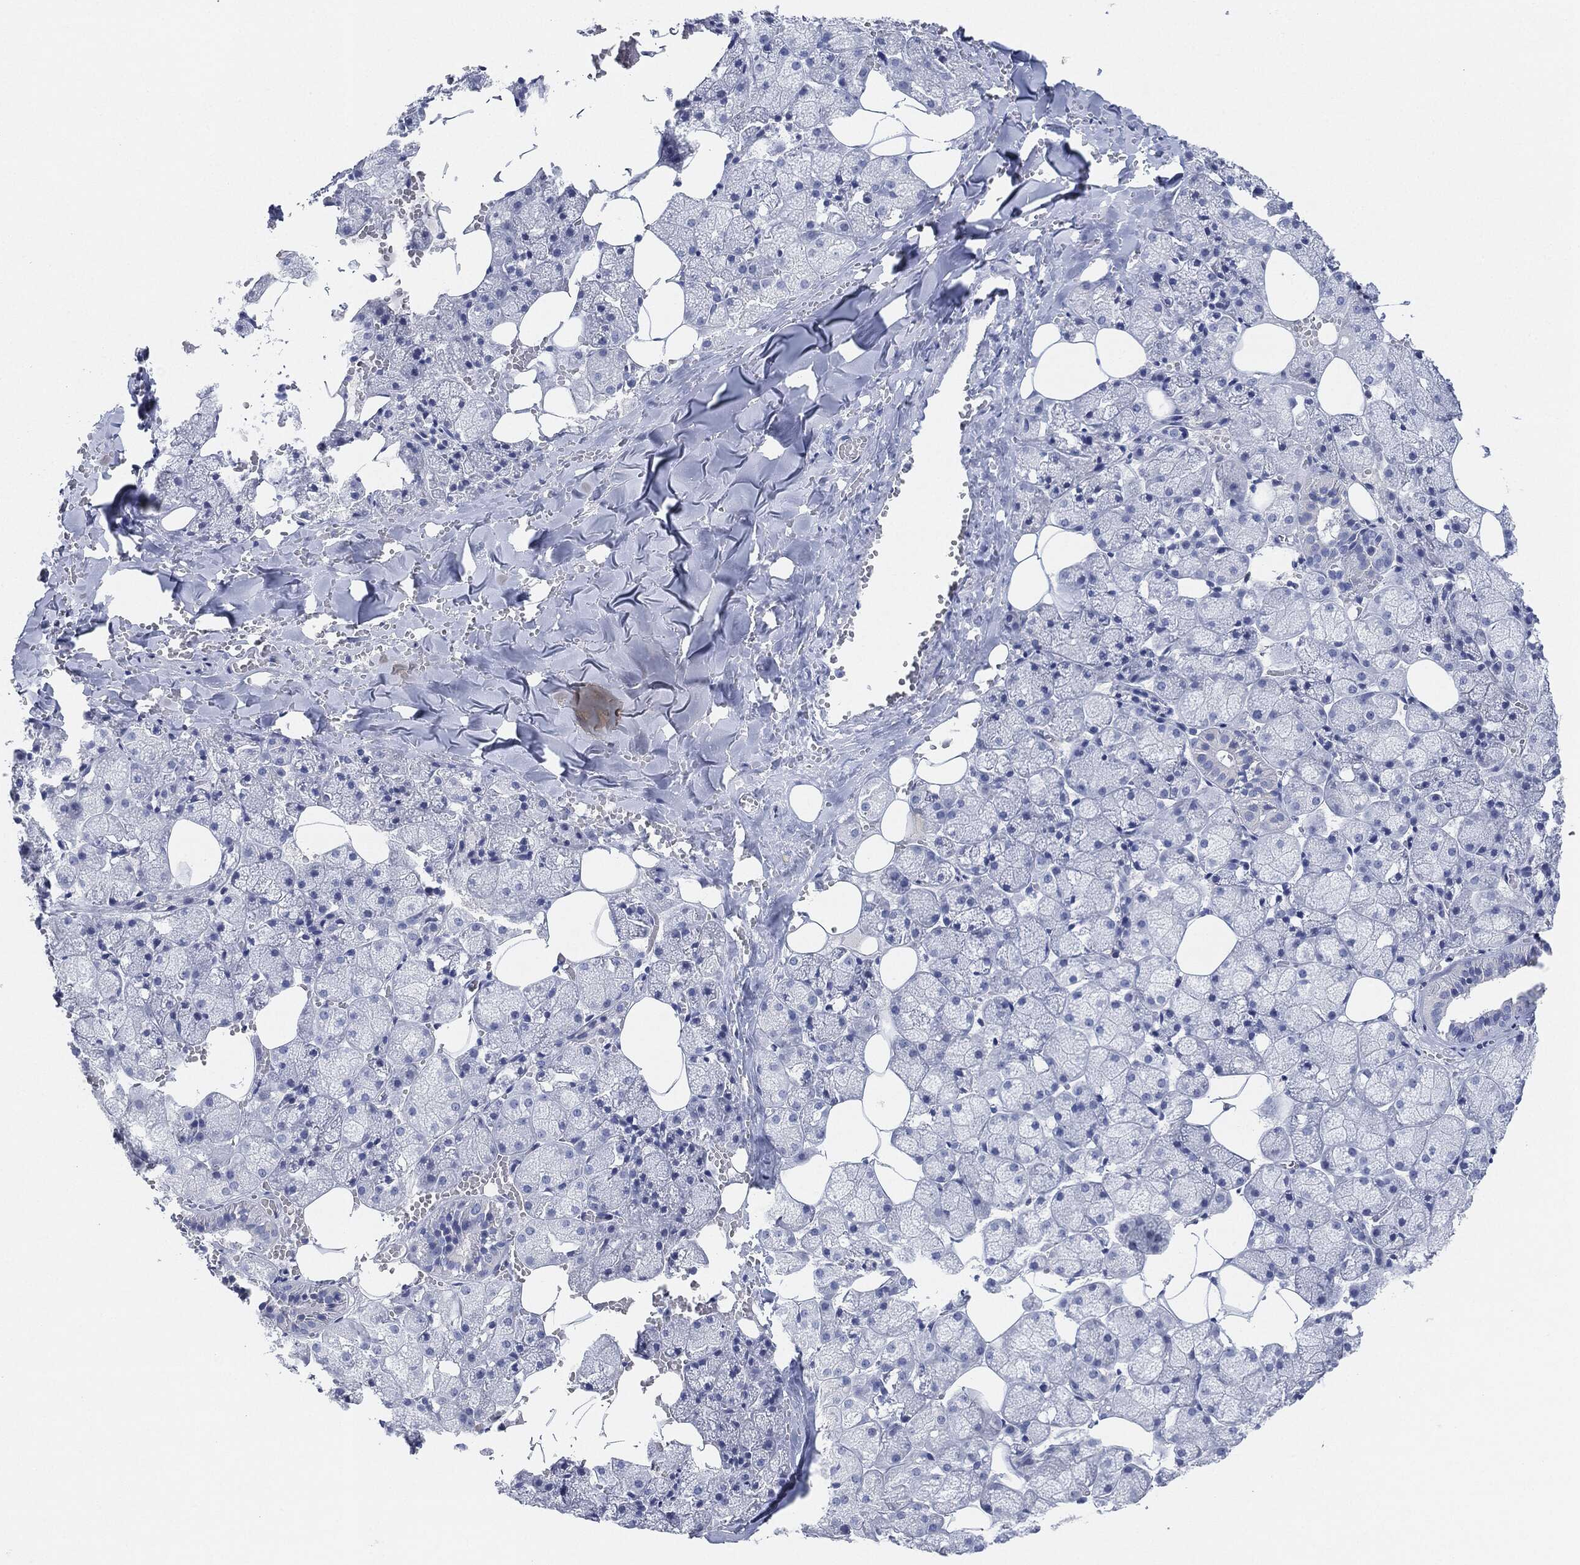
{"staining": {"intensity": "negative", "quantity": "none", "location": "none"}, "tissue": "salivary gland", "cell_type": "Glandular cells", "image_type": "normal", "snomed": [{"axis": "morphology", "description": "Normal tissue, NOS"}, {"axis": "topography", "description": "Salivary gland"}, {"axis": "topography", "description": "Peripheral nerve tissue"}], "caption": "Glandular cells are negative for brown protein staining in normal salivary gland. (DAB immunohistochemistry with hematoxylin counter stain).", "gene": "AFP", "patient": {"sex": "male", "age": 38}}